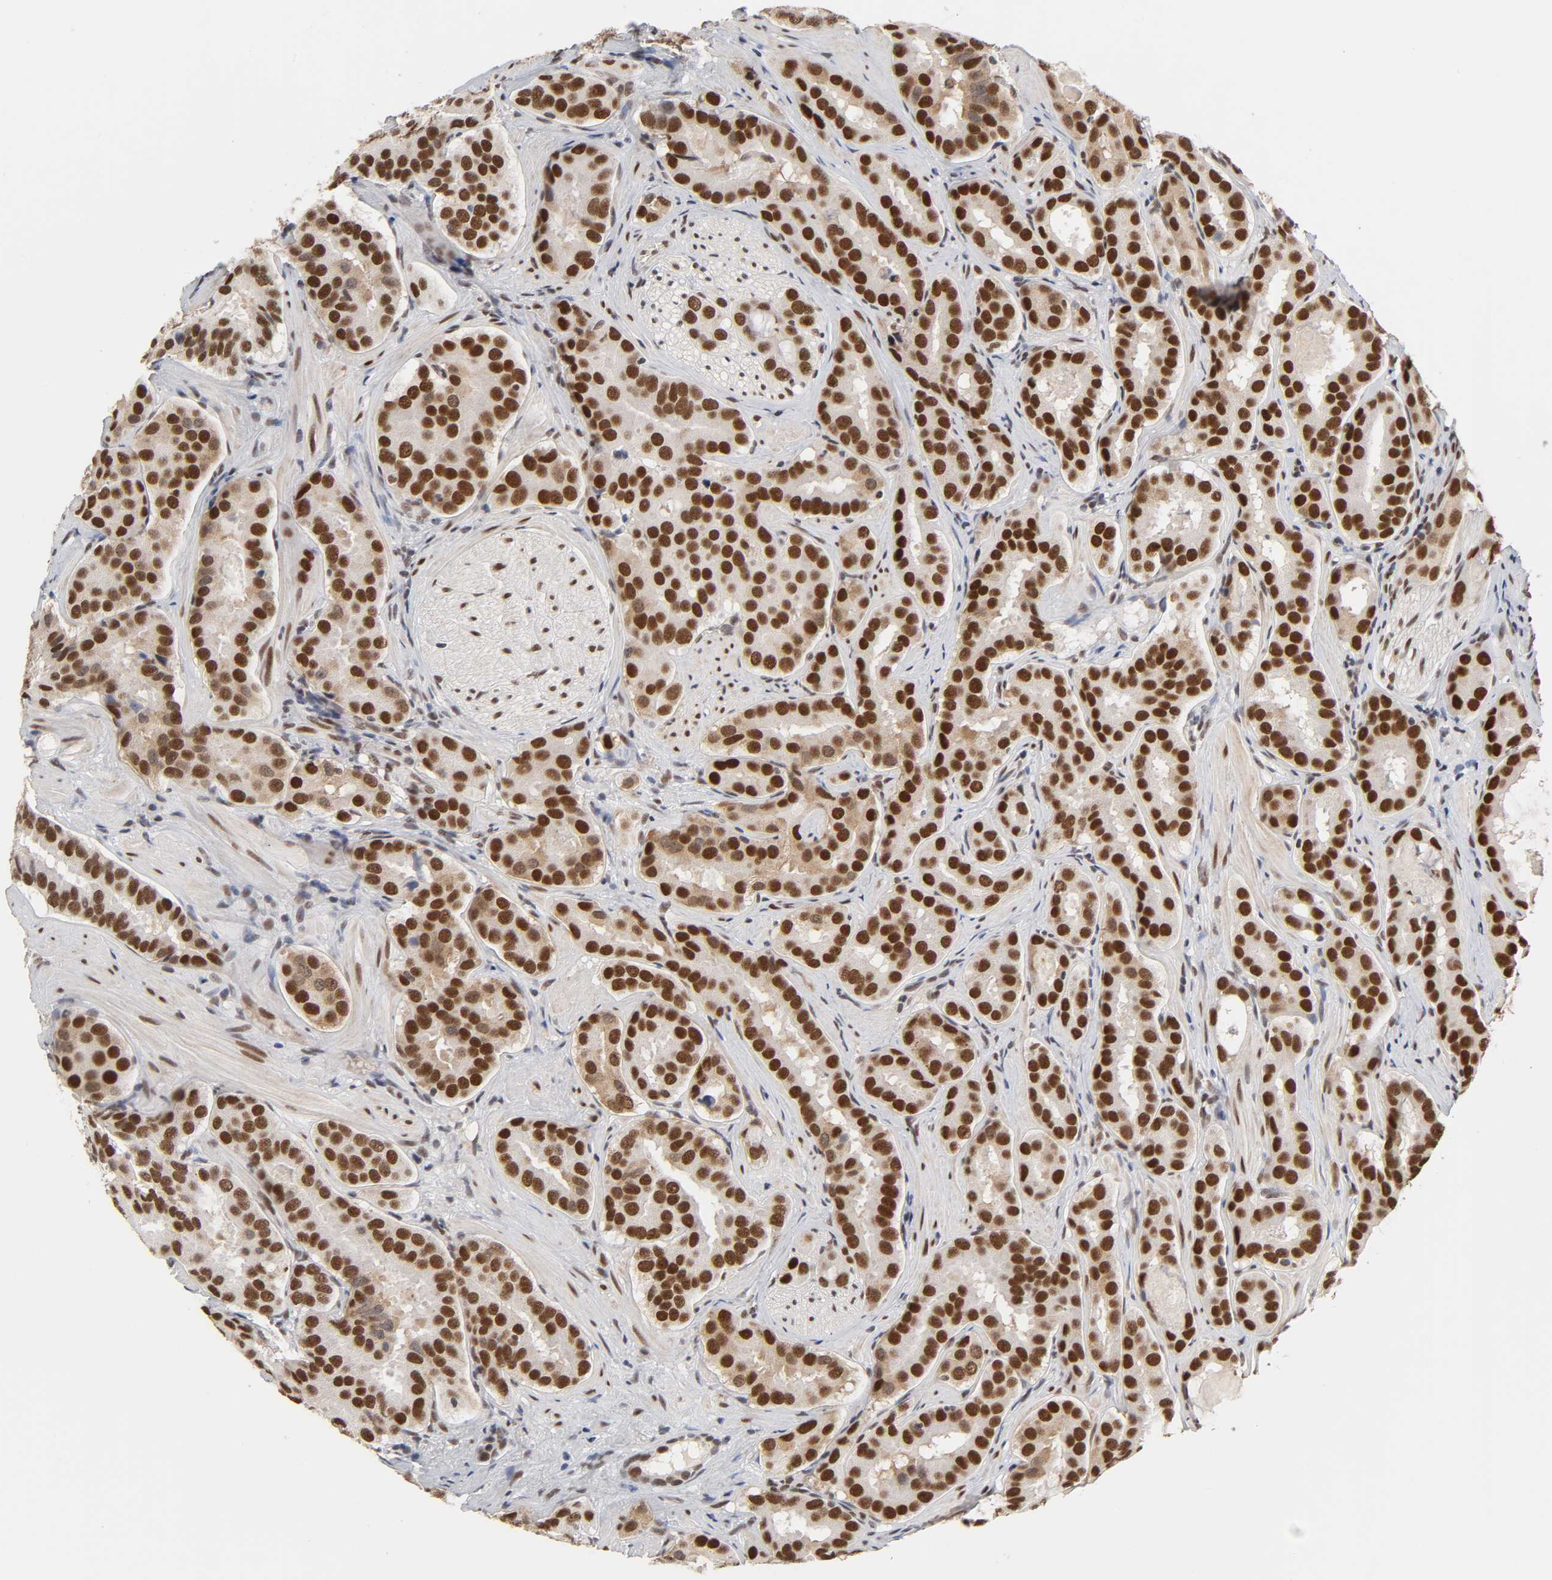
{"staining": {"intensity": "strong", "quantity": ">75%", "location": "nuclear"}, "tissue": "prostate cancer", "cell_type": "Tumor cells", "image_type": "cancer", "snomed": [{"axis": "morphology", "description": "Adenocarcinoma, Low grade"}, {"axis": "topography", "description": "Prostate"}], "caption": "Immunohistochemical staining of human prostate cancer (adenocarcinoma (low-grade)) shows strong nuclear protein expression in about >75% of tumor cells.", "gene": "TRIM33", "patient": {"sex": "male", "age": 59}}